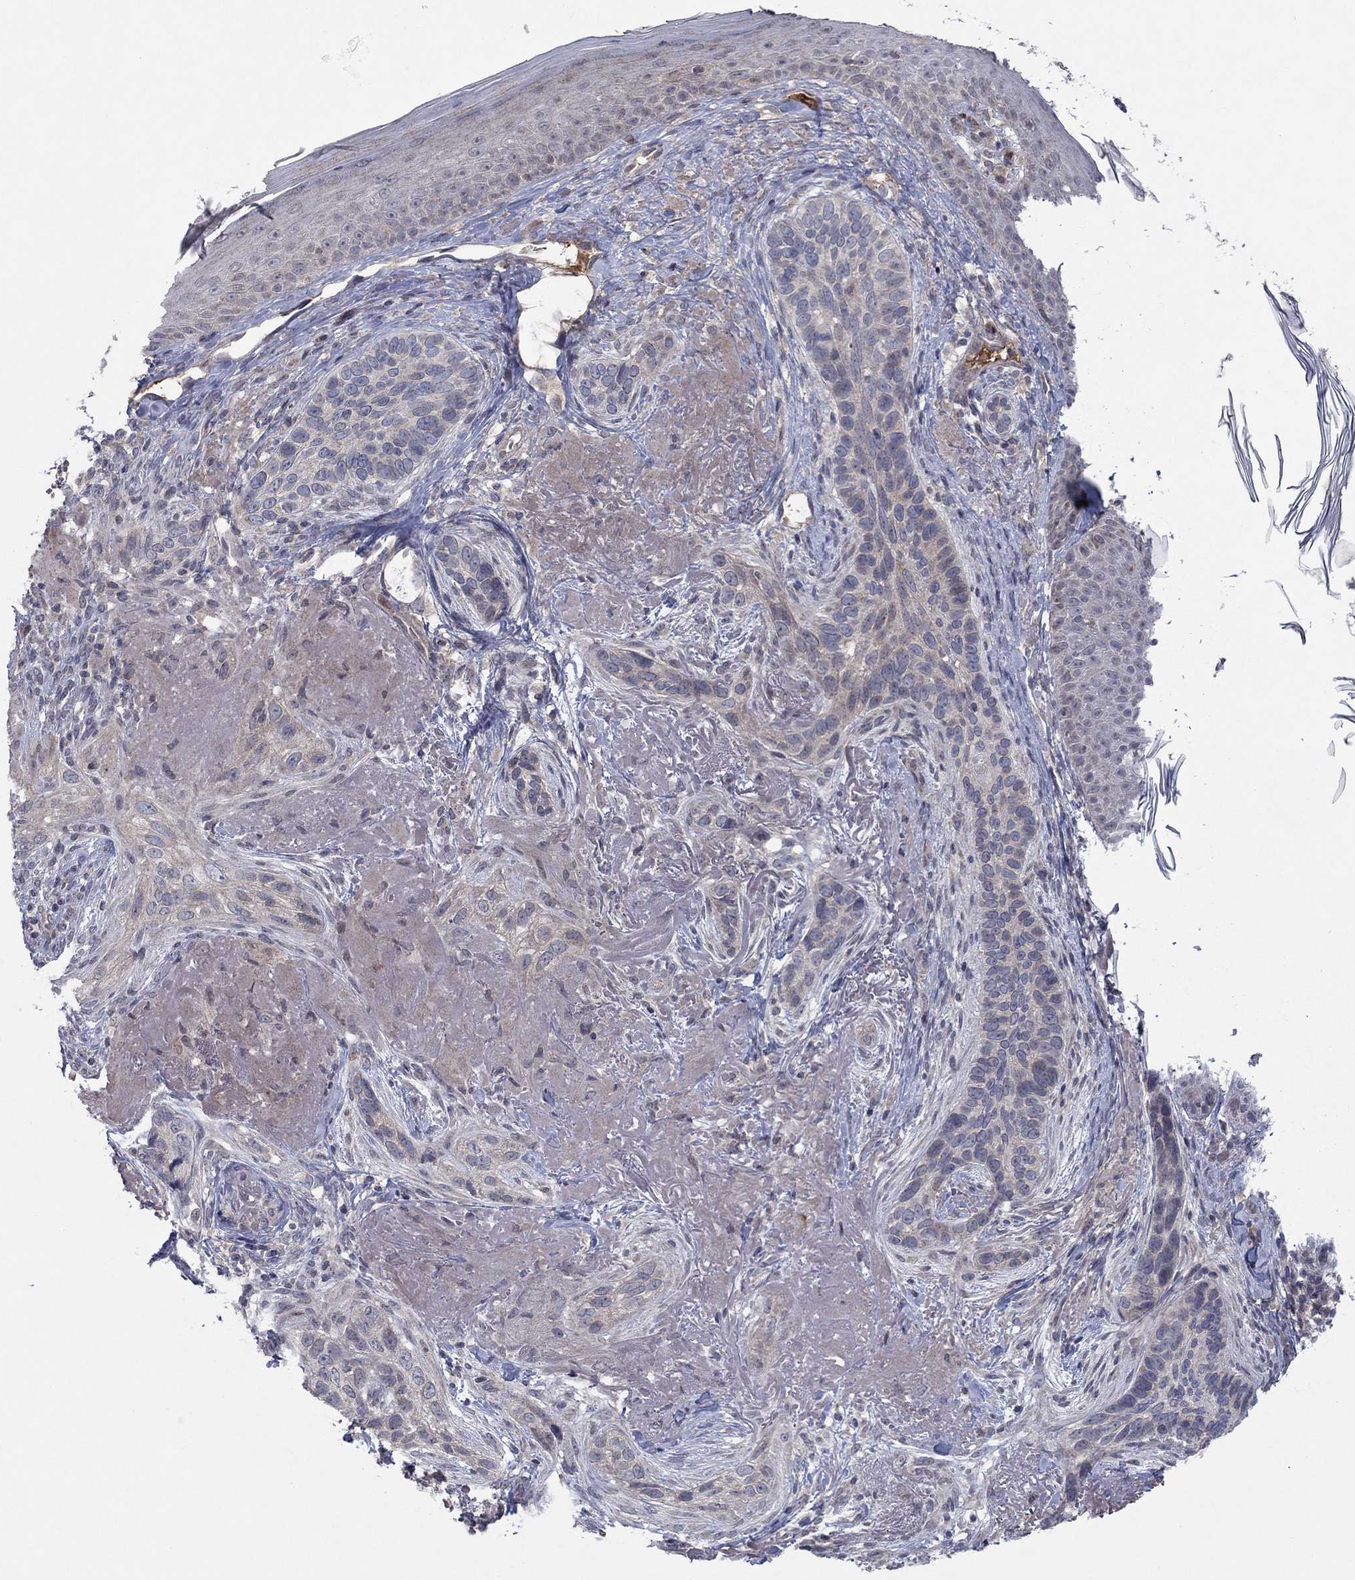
{"staining": {"intensity": "negative", "quantity": "none", "location": "none"}, "tissue": "skin cancer", "cell_type": "Tumor cells", "image_type": "cancer", "snomed": [{"axis": "morphology", "description": "Basal cell carcinoma"}, {"axis": "topography", "description": "Skin"}], "caption": "There is no significant positivity in tumor cells of skin cancer.", "gene": "IL4", "patient": {"sex": "male", "age": 91}}